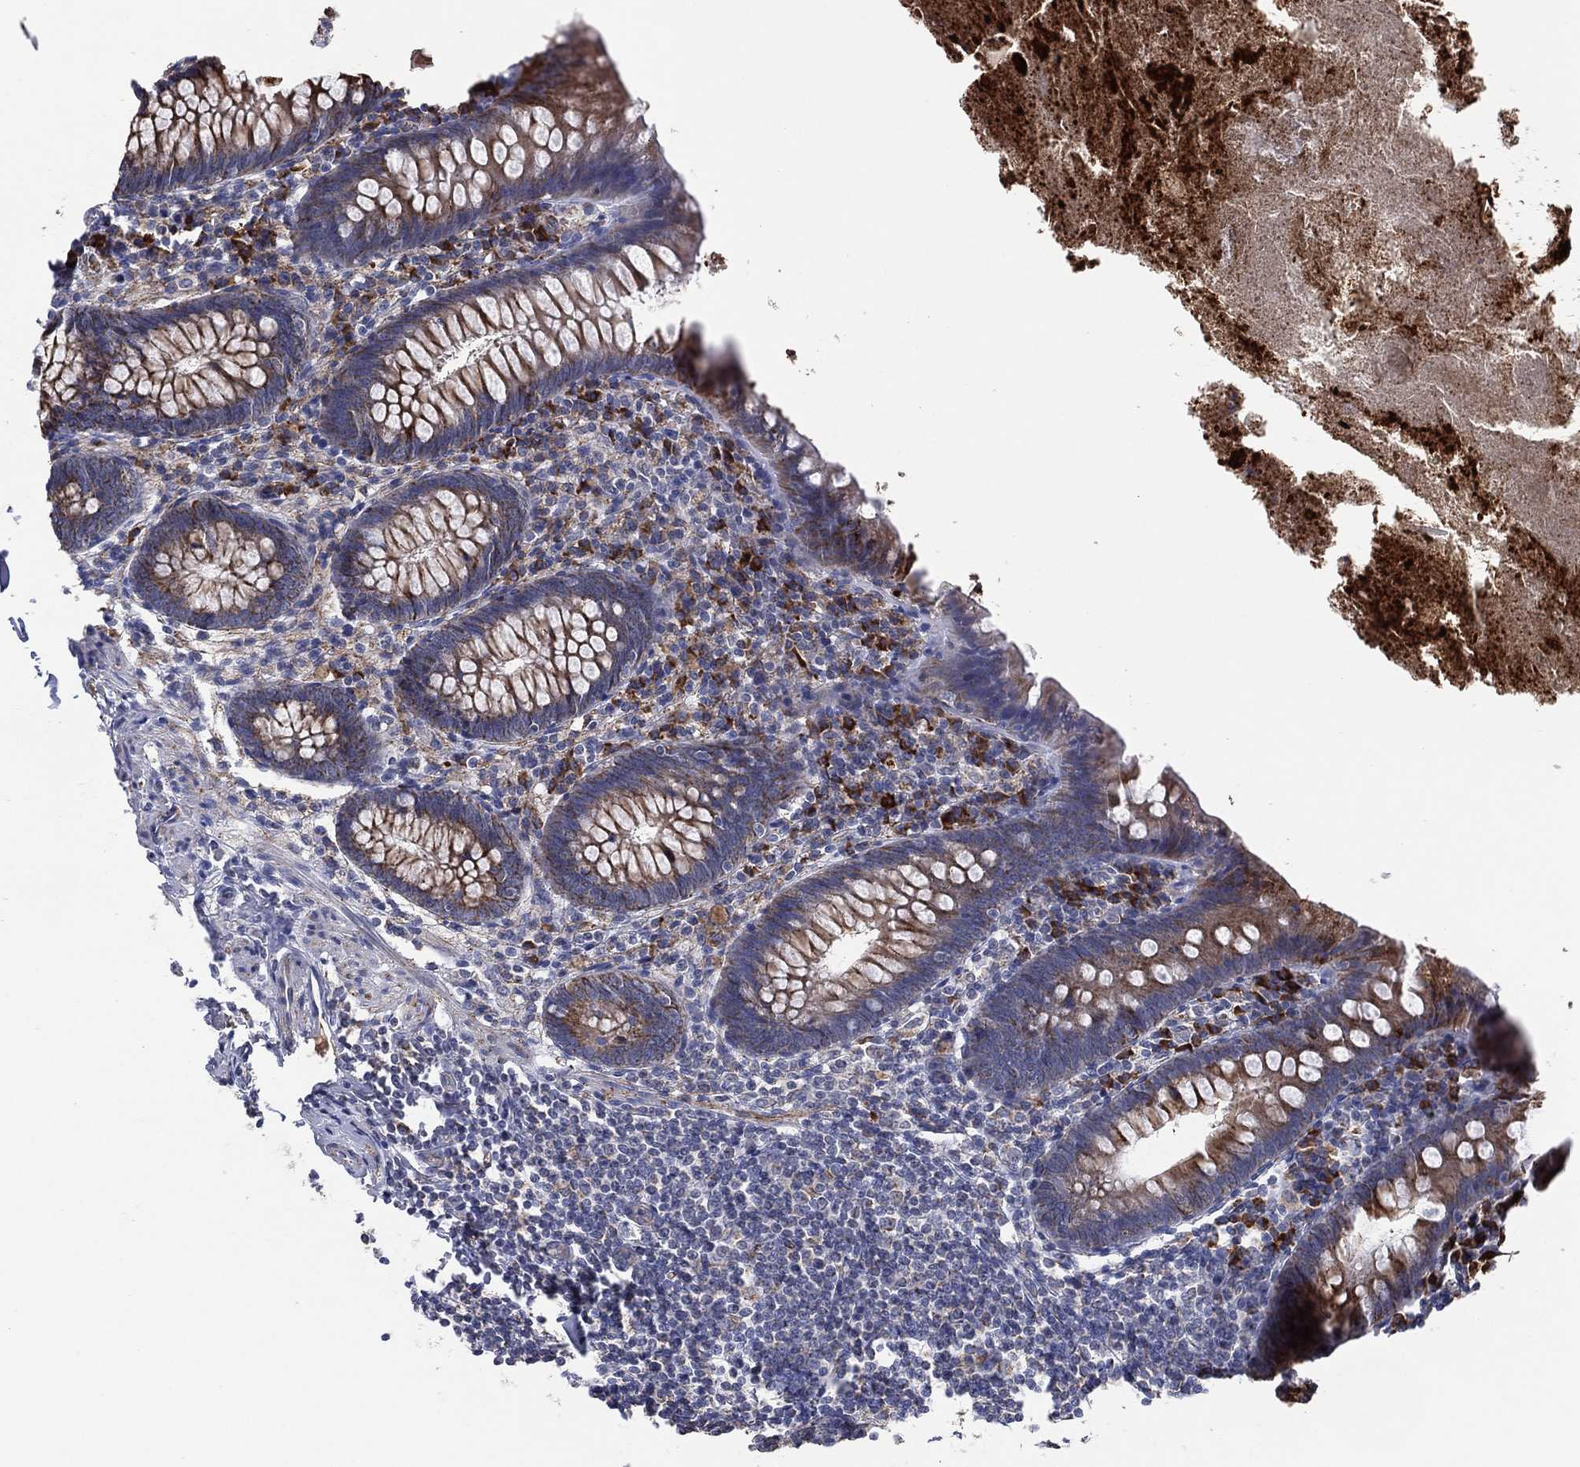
{"staining": {"intensity": "moderate", "quantity": ">75%", "location": "cytoplasmic/membranous"}, "tissue": "appendix", "cell_type": "Glandular cells", "image_type": "normal", "snomed": [{"axis": "morphology", "description": "Normal tissue, NOS"}, {"axis": "topography", "description": "Appendix"}], "caption": "Immunohistochemical staining of benign human appendix demonstrates medium levels of moderate cytoplasmic/membranous staining in about >75% of glandular cells. (Brightfield microscopy of DAB IHC at high magnification).", "gene": "PPP2R5A", "patient": {"sex": "male", "age": 47}}